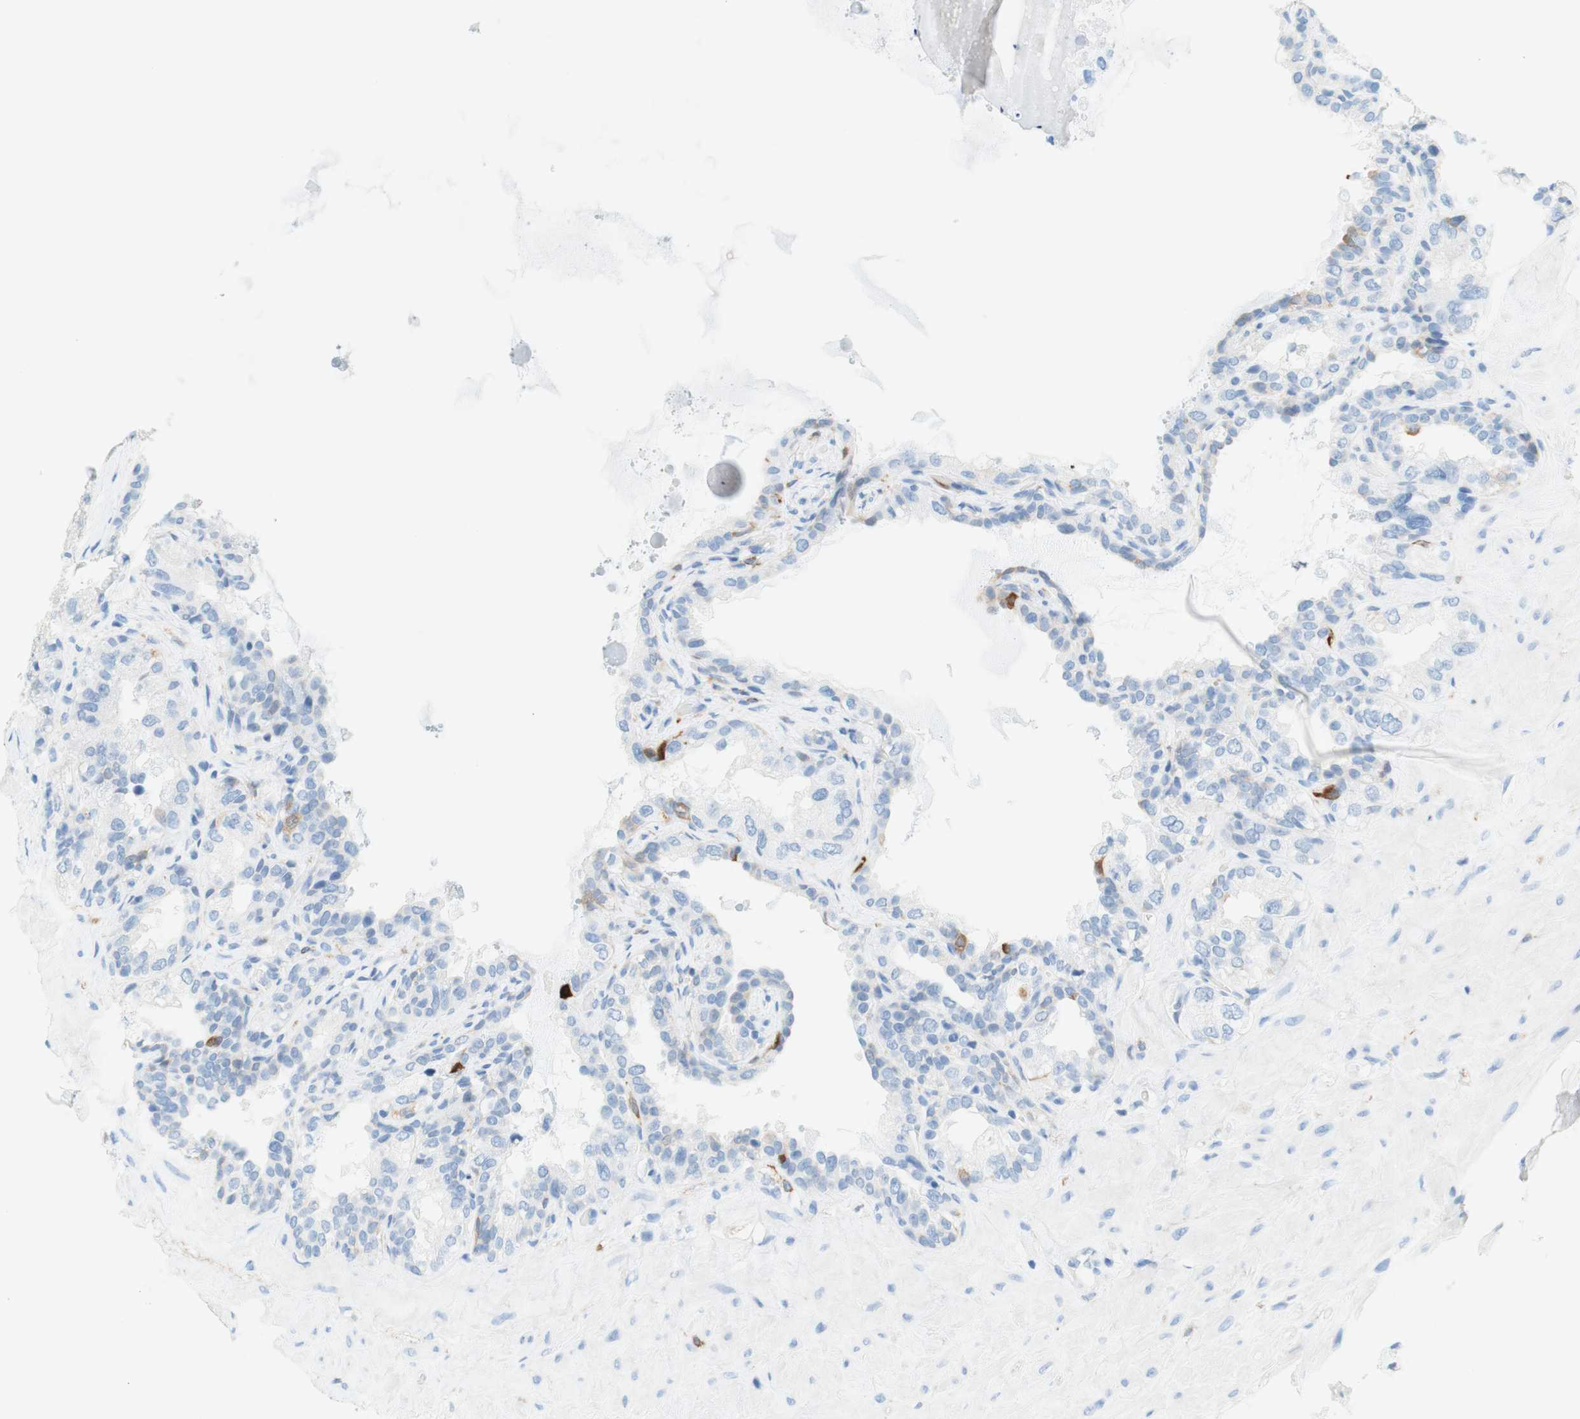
{"staining": {"intensity": "negative", "quantity": "none", "location": "none"}, "tissue": "seminal vesicle", "cell_type": "Glandular cells", "image_type": "normal", "snomed": [{"axis": "morphology", "description": "Normal tissue, NOS"}, {"axis": "topography", "description": "Seminal veicle"}], "caption": "This is a photomicrograph of immunohistochemistry staining of benign seminal vesicle, which shows no positivity in glandular cells.", "gene": "STMN1", "patient": {"sex": "male", "age": 68}}